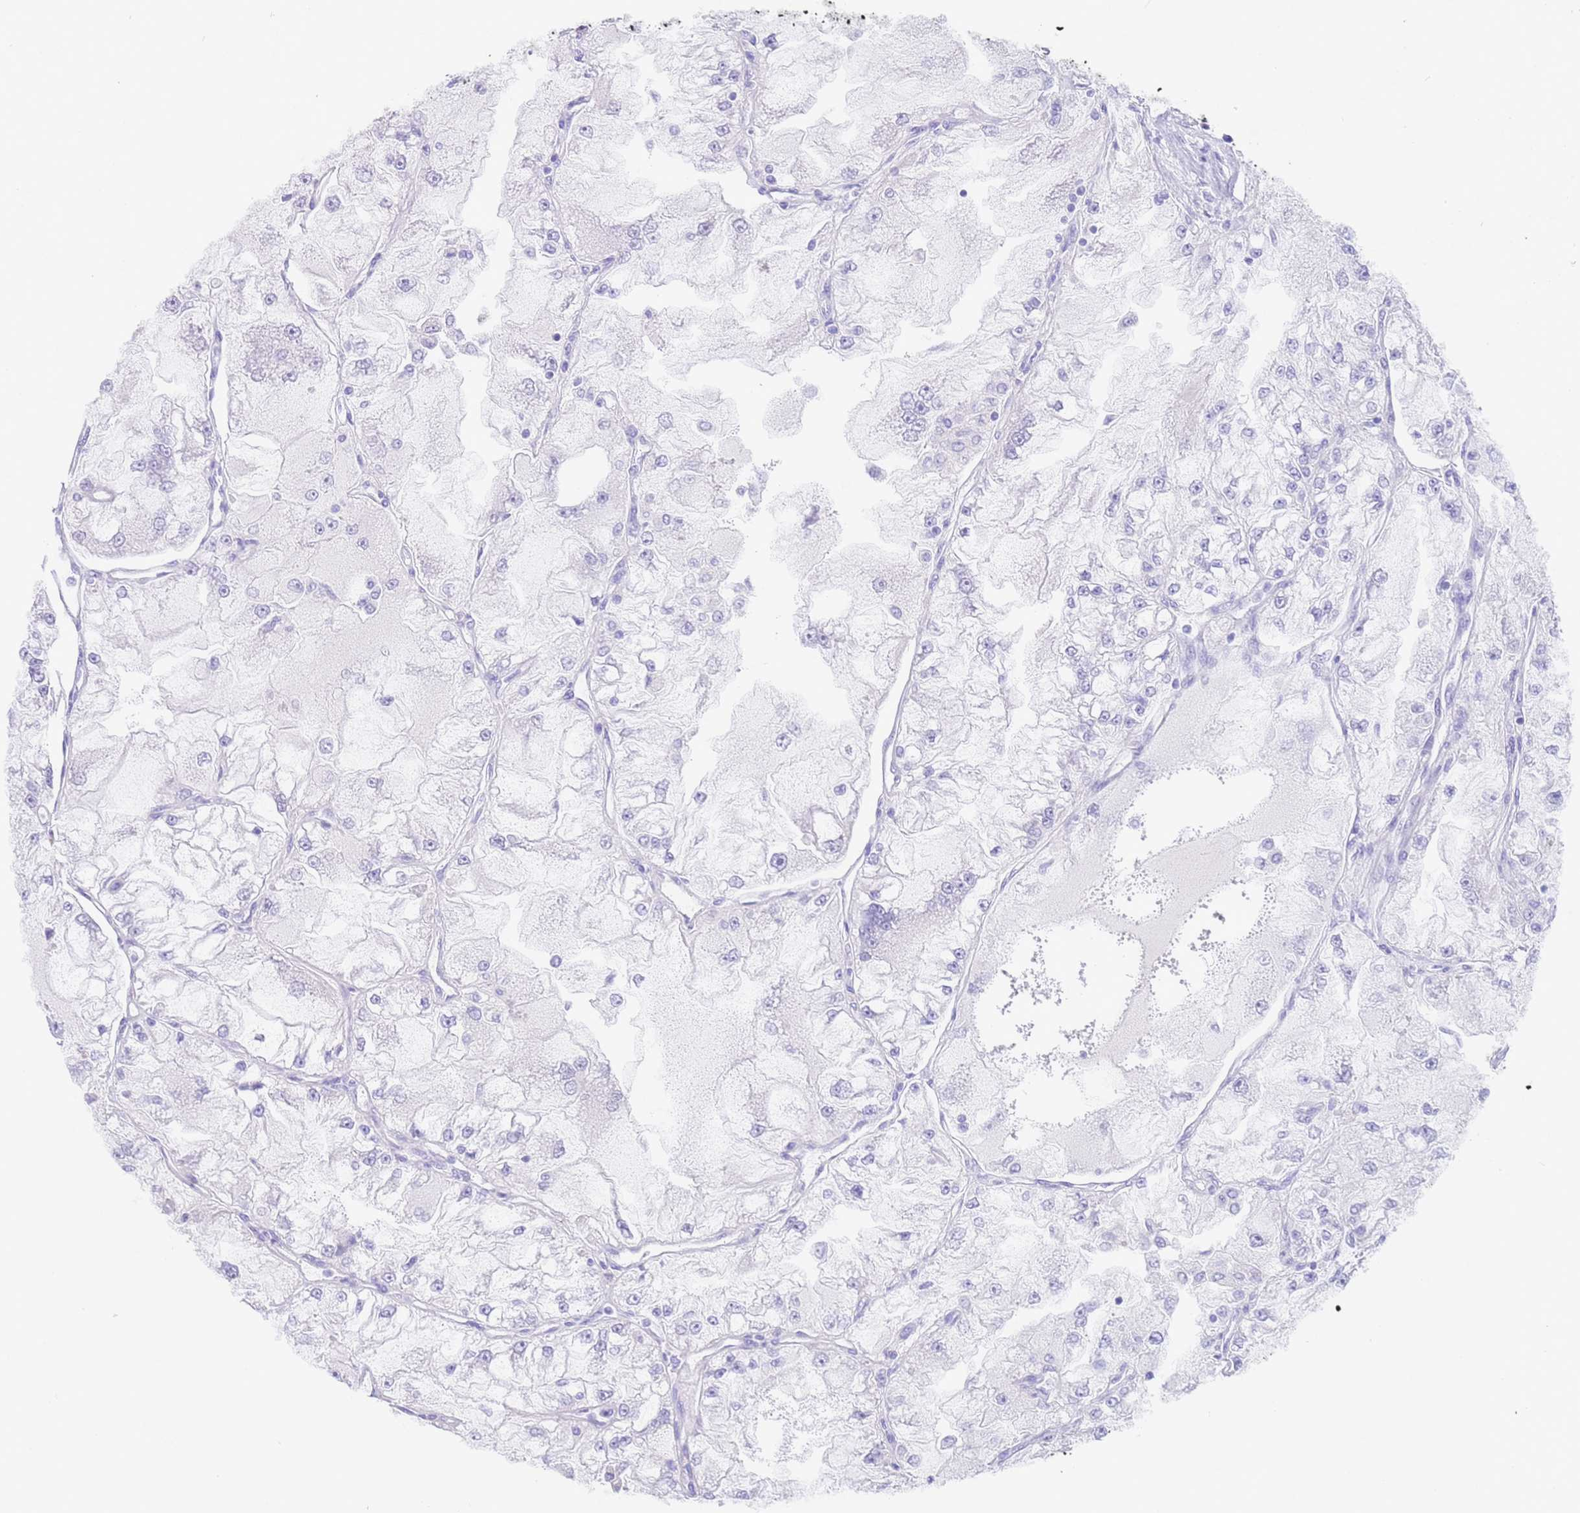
{"staining": {"intensity": "negative", "quantity": "none", "location": "none"}, "tissue": "renal cancer", "cell_type": "Tumor cells", "image_type": "cancer", "snomed": [{"axis": "morphology", "description": "Adenocarcinoma, NOS"}, {"axis": "topography", "description": "Kidney"}], "caption": "High magnification brightfield microscopy of adenocarcinoma (renal) stained with DAB (3,3'-diaminobenzidine) (brown) and counterstained with hematoxylin (blue): tumor cells show no significant positivity. (IHC, brightfield microscopy, high magnification).", "gene": "CPB1", "patient": {"sex": "female", "age": 72}}